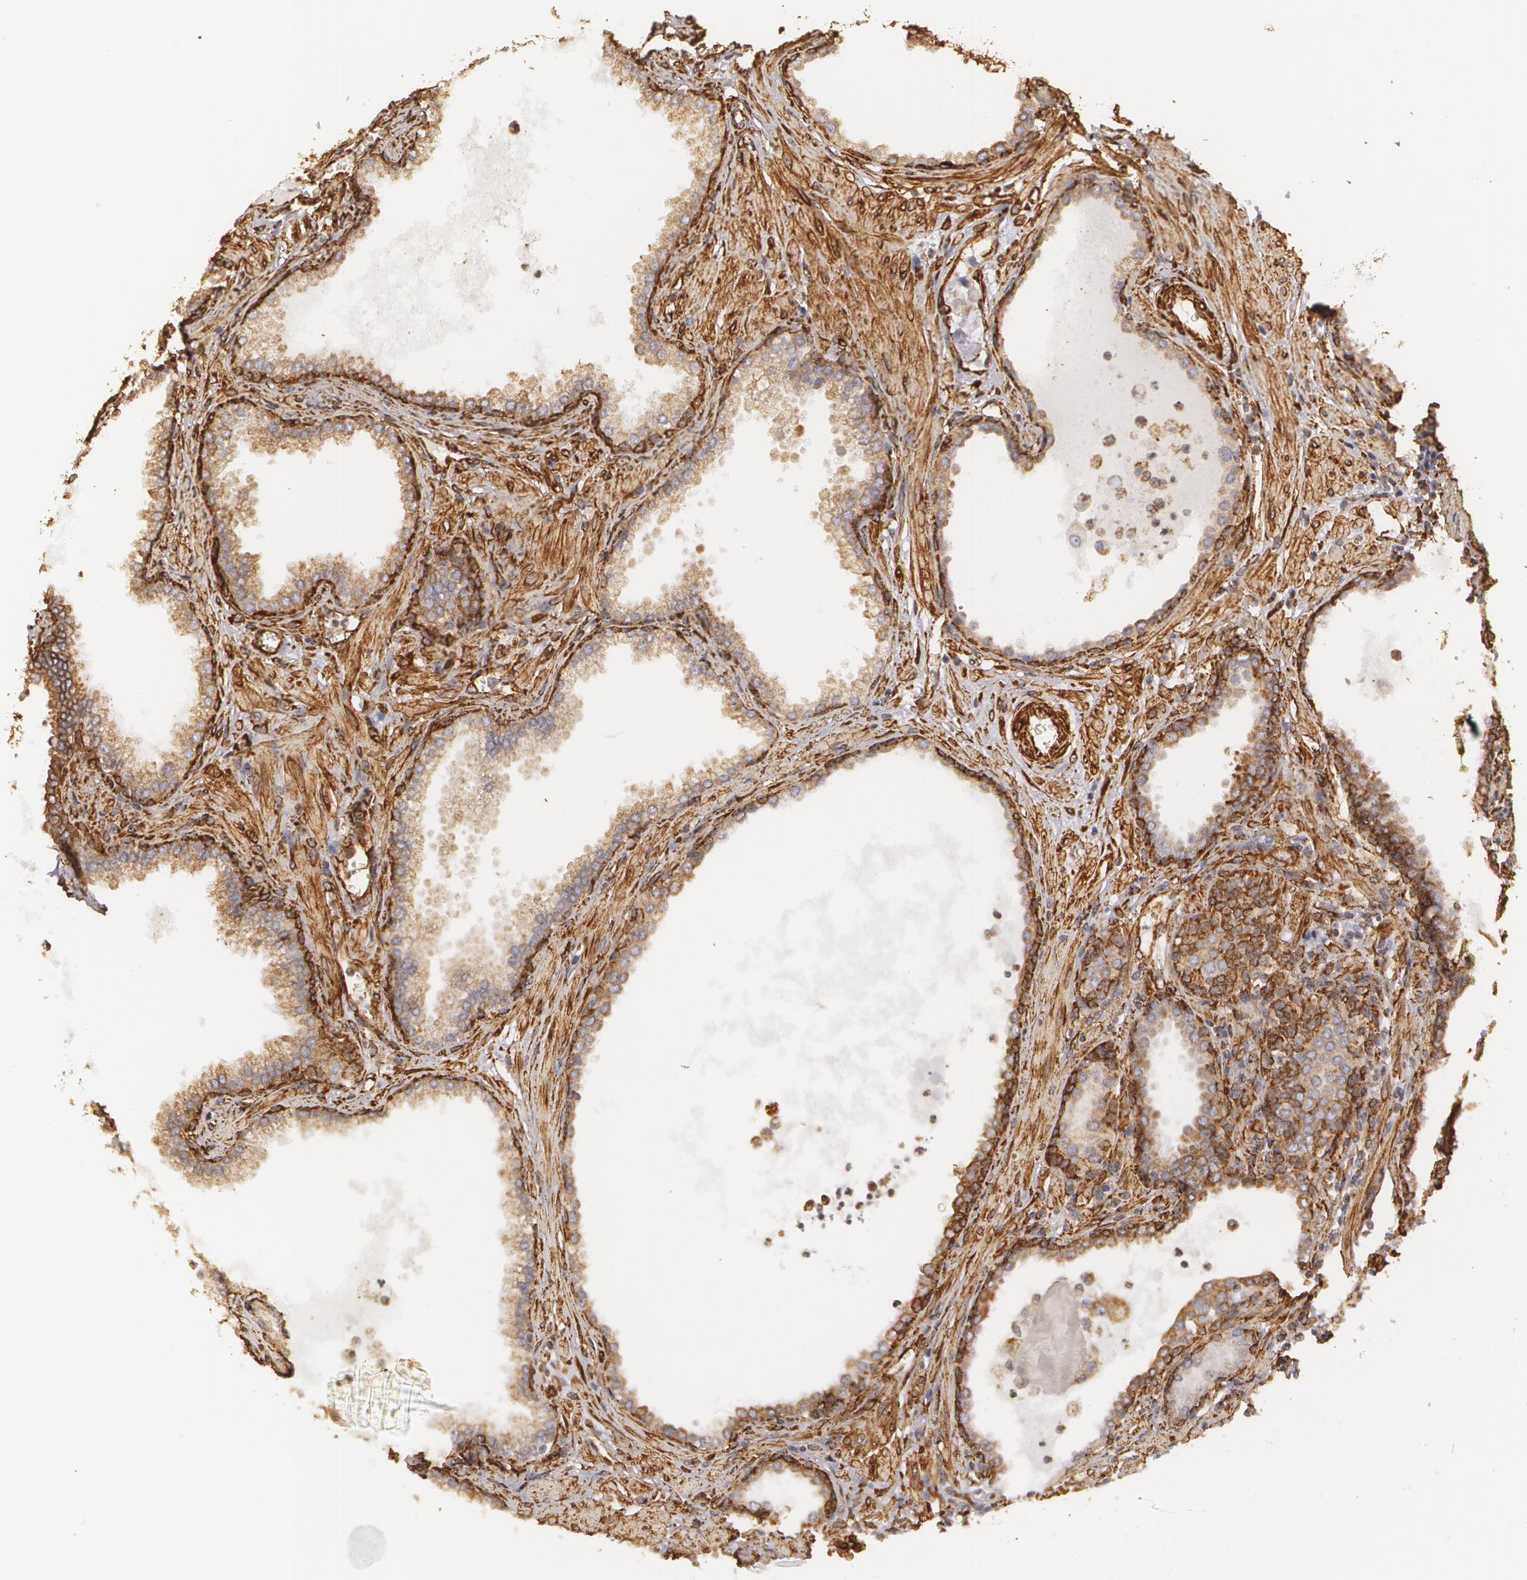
{"staining": {"intensity": "weak", "quantity": ">75%", "location": "cytoplasmic/membranous"}, "tissue": "prostate cancer", "cell_type": "Tumor cells", "image_type": "cancer", "snomed": [{"axis": "morphology", "description": "Adenocarcinoma, Low grade"}, {"axis": "topography", "description": "Prostate"}], "caption": "There is low levels of weak cytoplasmic/membranous staining in tumor cells of prostate cancer (low-grade adenocarcinoma), as demonstrated by immunohistochemical staining (brown color).", "gene": "CYB5R3", "patient": {"sex": "male", "age": 65}}